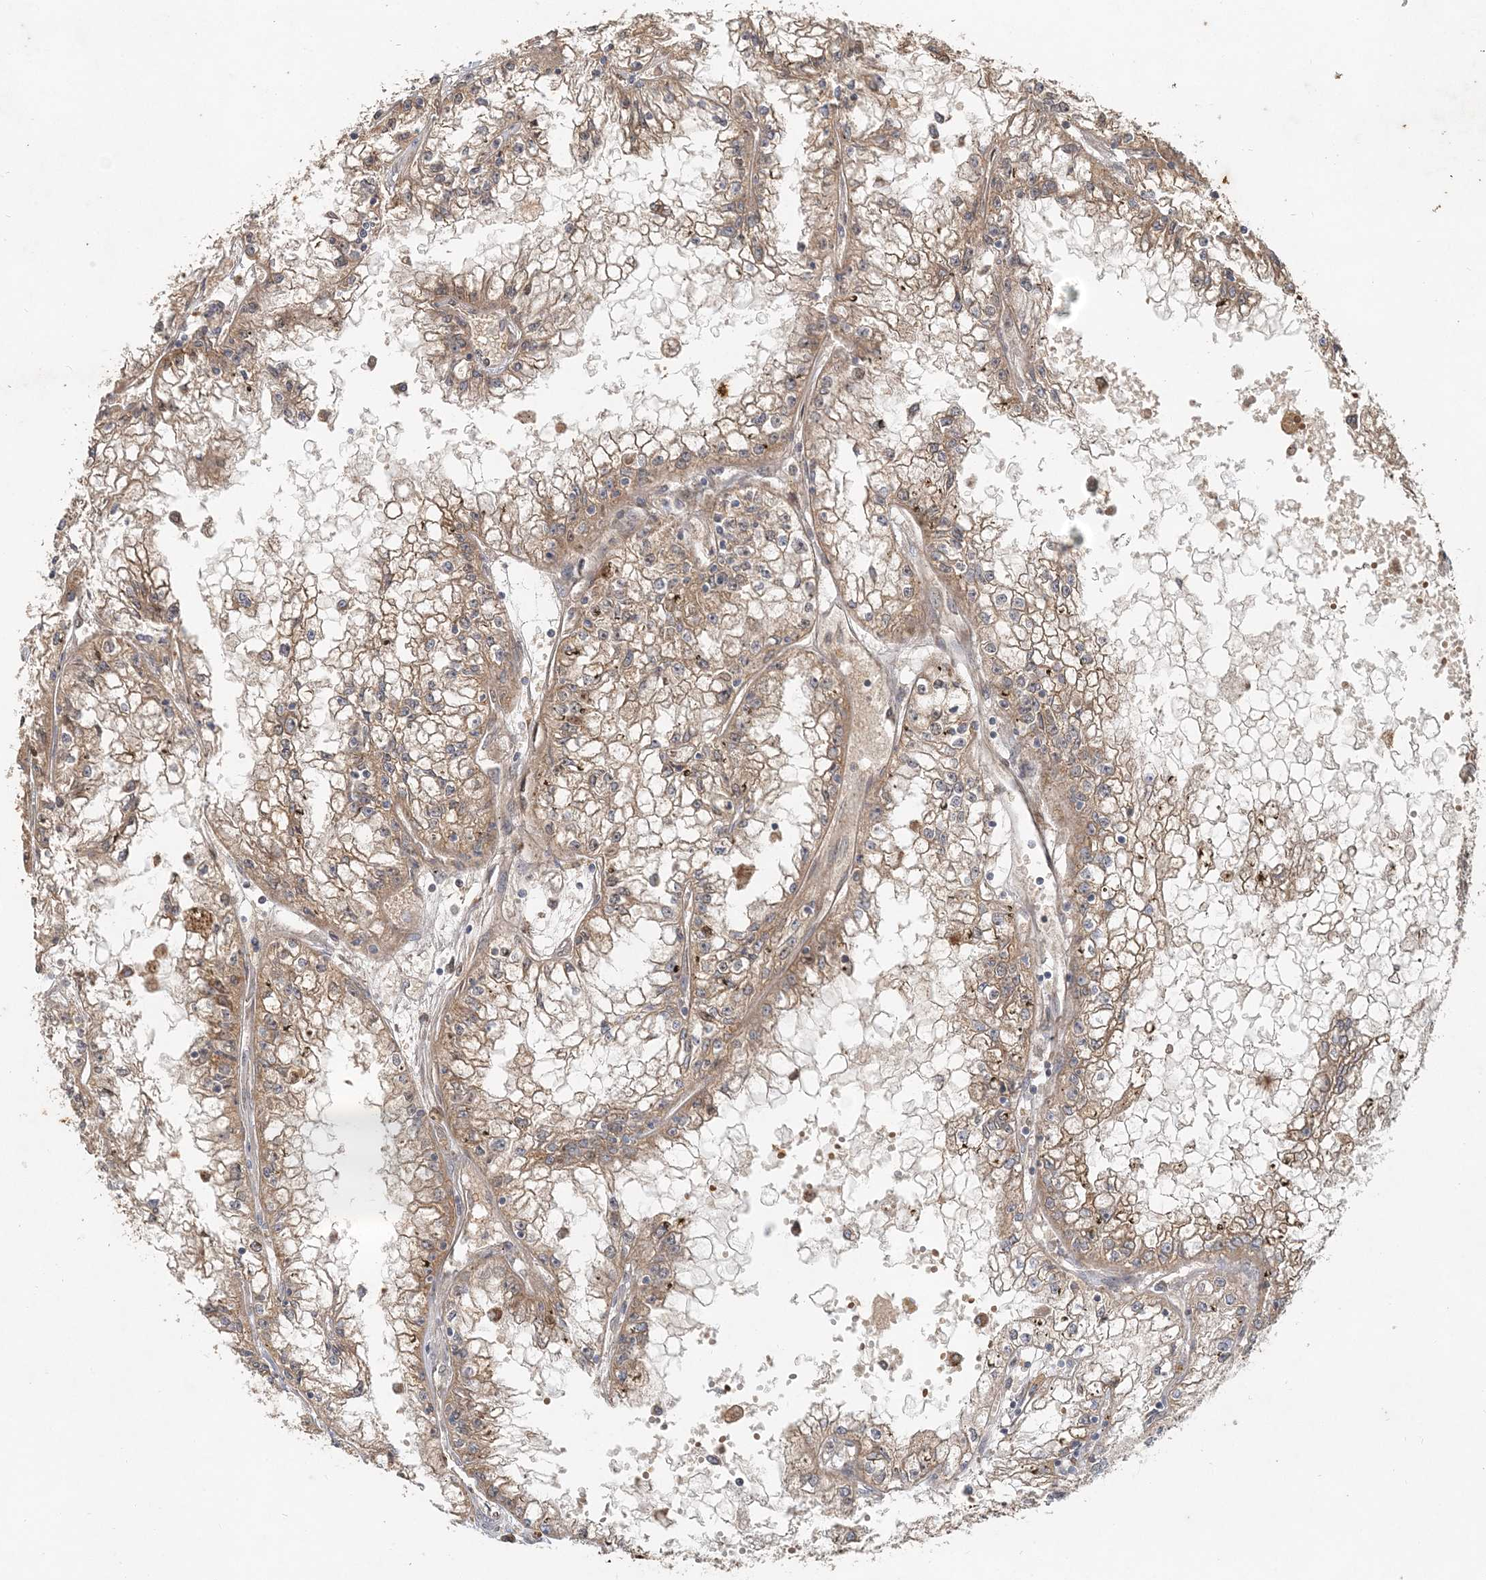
{"staining": {"intensity": "moderate", "quantity": ">75%", "location": "cytoplasmic/membranous"}, "tissue": "renal cancer", "cell_type": "Tumor cells", "image_type": "cancer", "snomed": [{"axis": "morphology", "description": "Adenocarcinoma, NOS"}, {"axis": "topography", "description": "Kidney"}], "caption": "Adenocarcinoma (renal) stained with a protein marker reveals moderate staining in tumor cells.", "gene": "RAB14", "patient": {"sex": "male", "age": 56}}